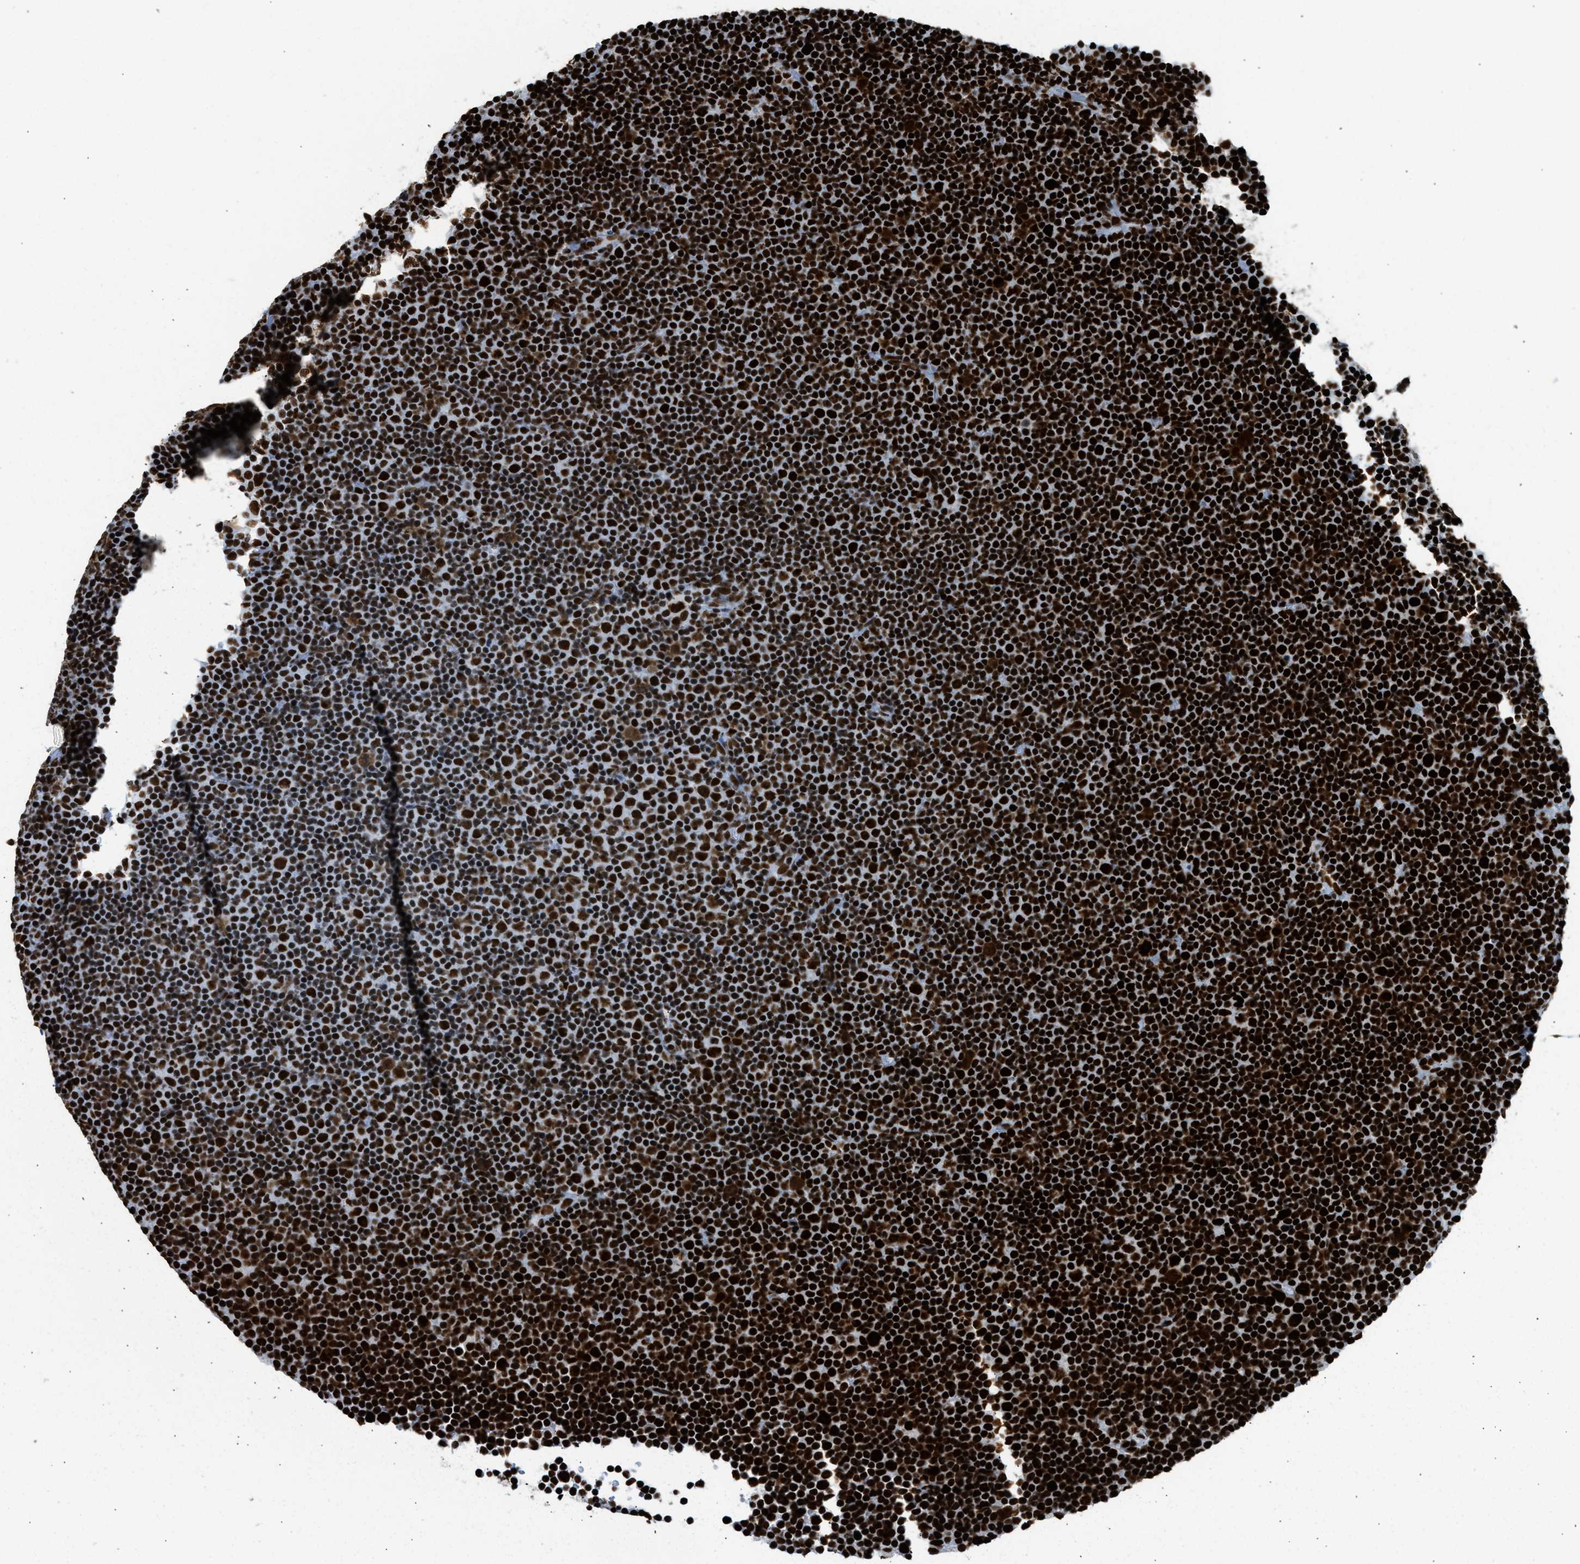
{"staining": {"intensity": "strong", "quantity": ">75%", "location": "nuclear"}, "tissue": "lymphoma", "cell_type": "Tumor cells", "image_type": "cancer", "snomed": [{"axis": "morphology", "description": "Malignant lymphoma, non-Hodgkin's type, Low grade"}, {"axis": "topography", "description": "Lymph node"}], "caption": "DAB (3,3'-diaminobenzidine) immunohistochemical staining of low-grade malignant lymphoma, non-Hodgkin's type displays strong nuclear protein expression in approximately >75% of tumor cells. (DAB IHC, brown staining for protein, blue staining for nuclei).", "gene": "PIF1", "patient": {"sex": "female", "age": 67}}